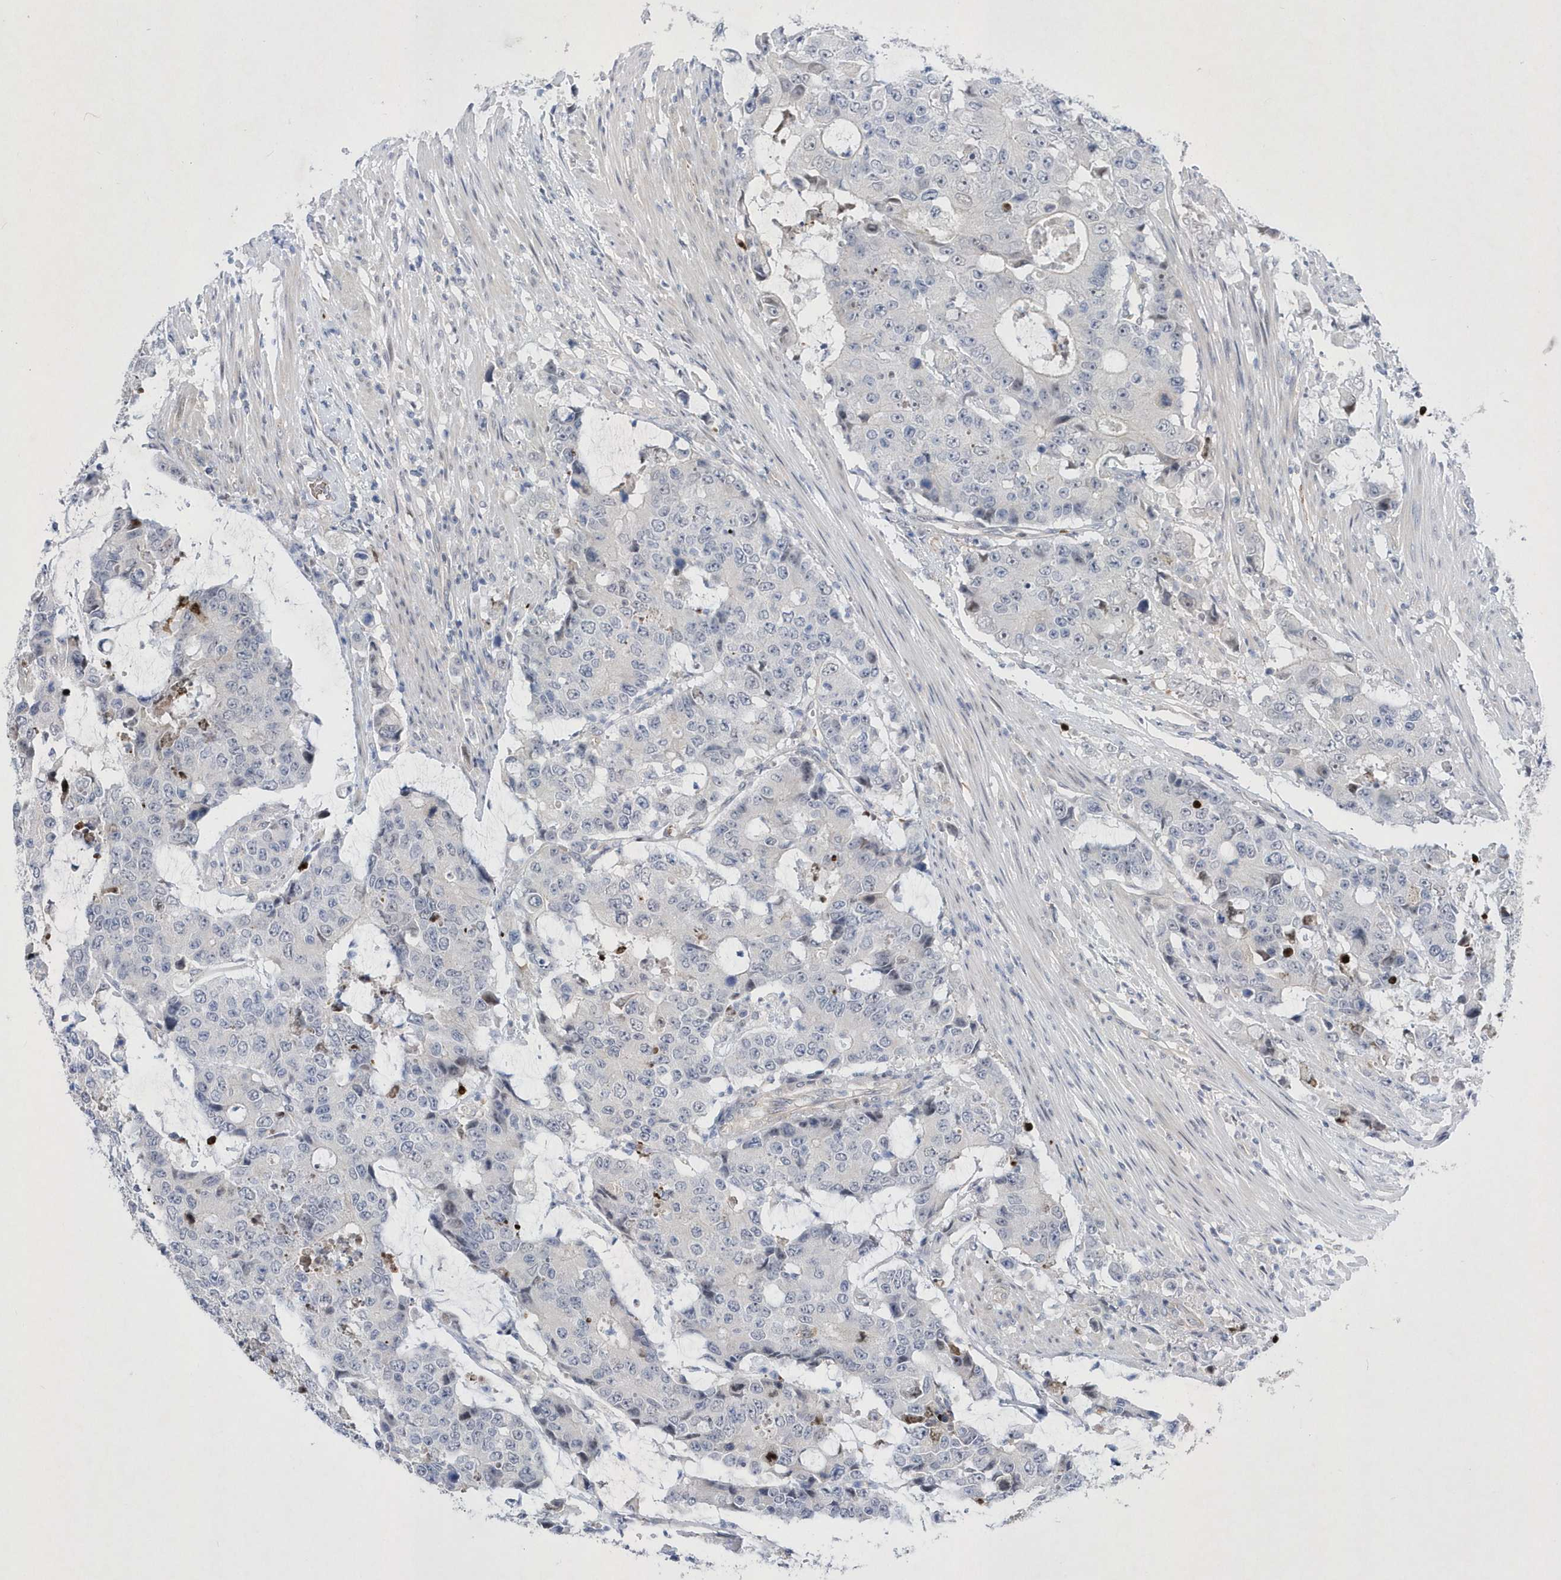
{"staining": {"intensity": "negative", "quantity": "none", "location": "none"}, "tissue": "colorectal cancer", "cell_type": "Tumor cells", "image_type": "cancer", "snomed": [{"axis": "morphology", "description": "Adenocarcinoma, NOS"}, {"axis": "topography", "description": "Colon"}], "caption": "An IHC micrograph of colorectal adenocarcinoma is shown. There is no staining in tumor cells of colorectal adenocarcinoma.", "gene": "ZNF875", "patient": {"sex": "female", "age": 86}}